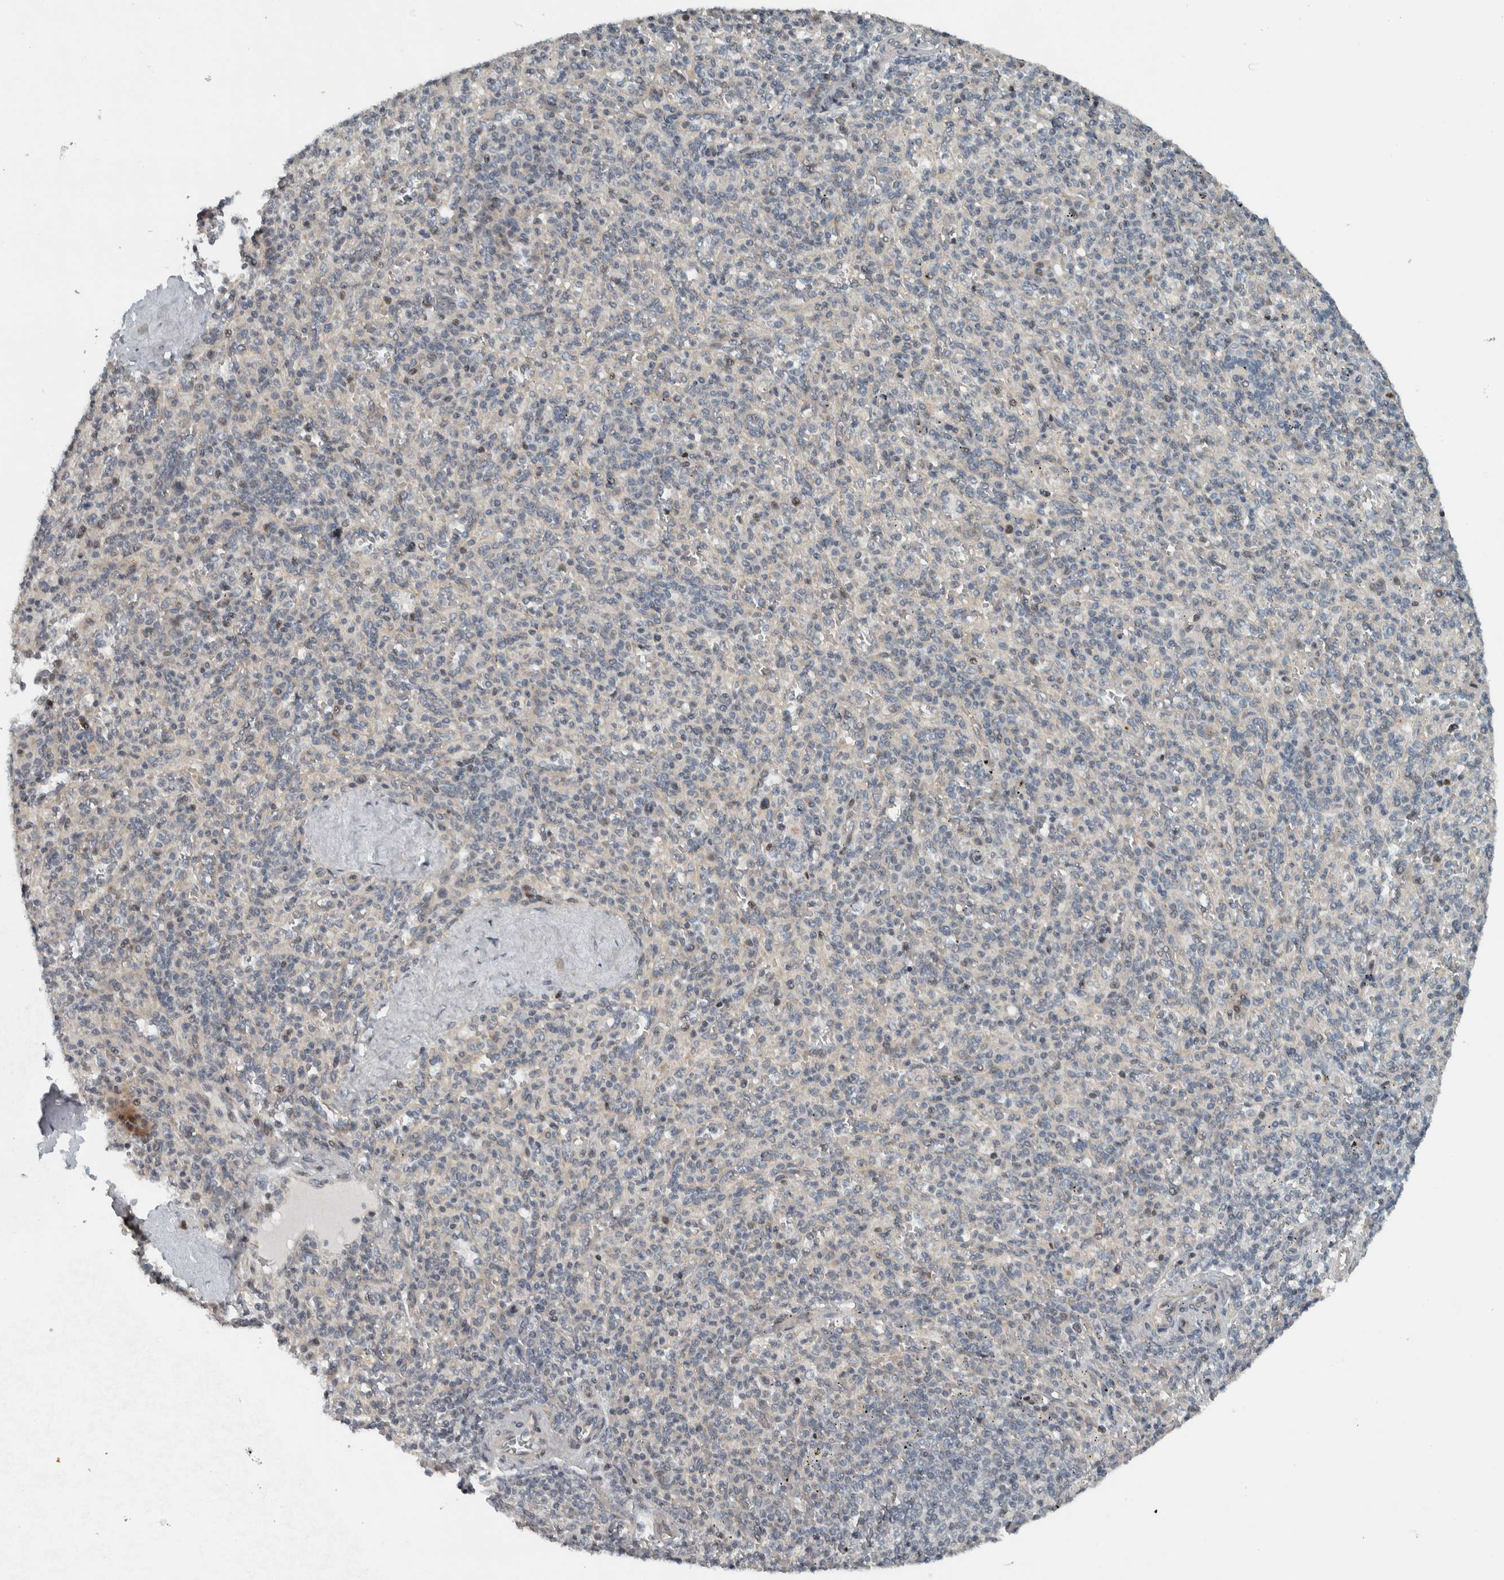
{"staining": {"intensity": "negative", "quantity": "none", "location": "none"}, "tissue": "spleen", "cell_type": "Cells in red pulp", "image_type": "normal", "snomed": [{"axis": "morphology", "description": "Normal tissue, NOS"}, {"axis": "topography", "description": "Spleen"}], "caption": "IHC image of normal spleen: spleen stained with DAB (3,3'-diaminobenzidine) reveals no significant protein expression in cells in red pulp.", "gene": "NAPG", "patient": {"sex": "male", "age": 36}}